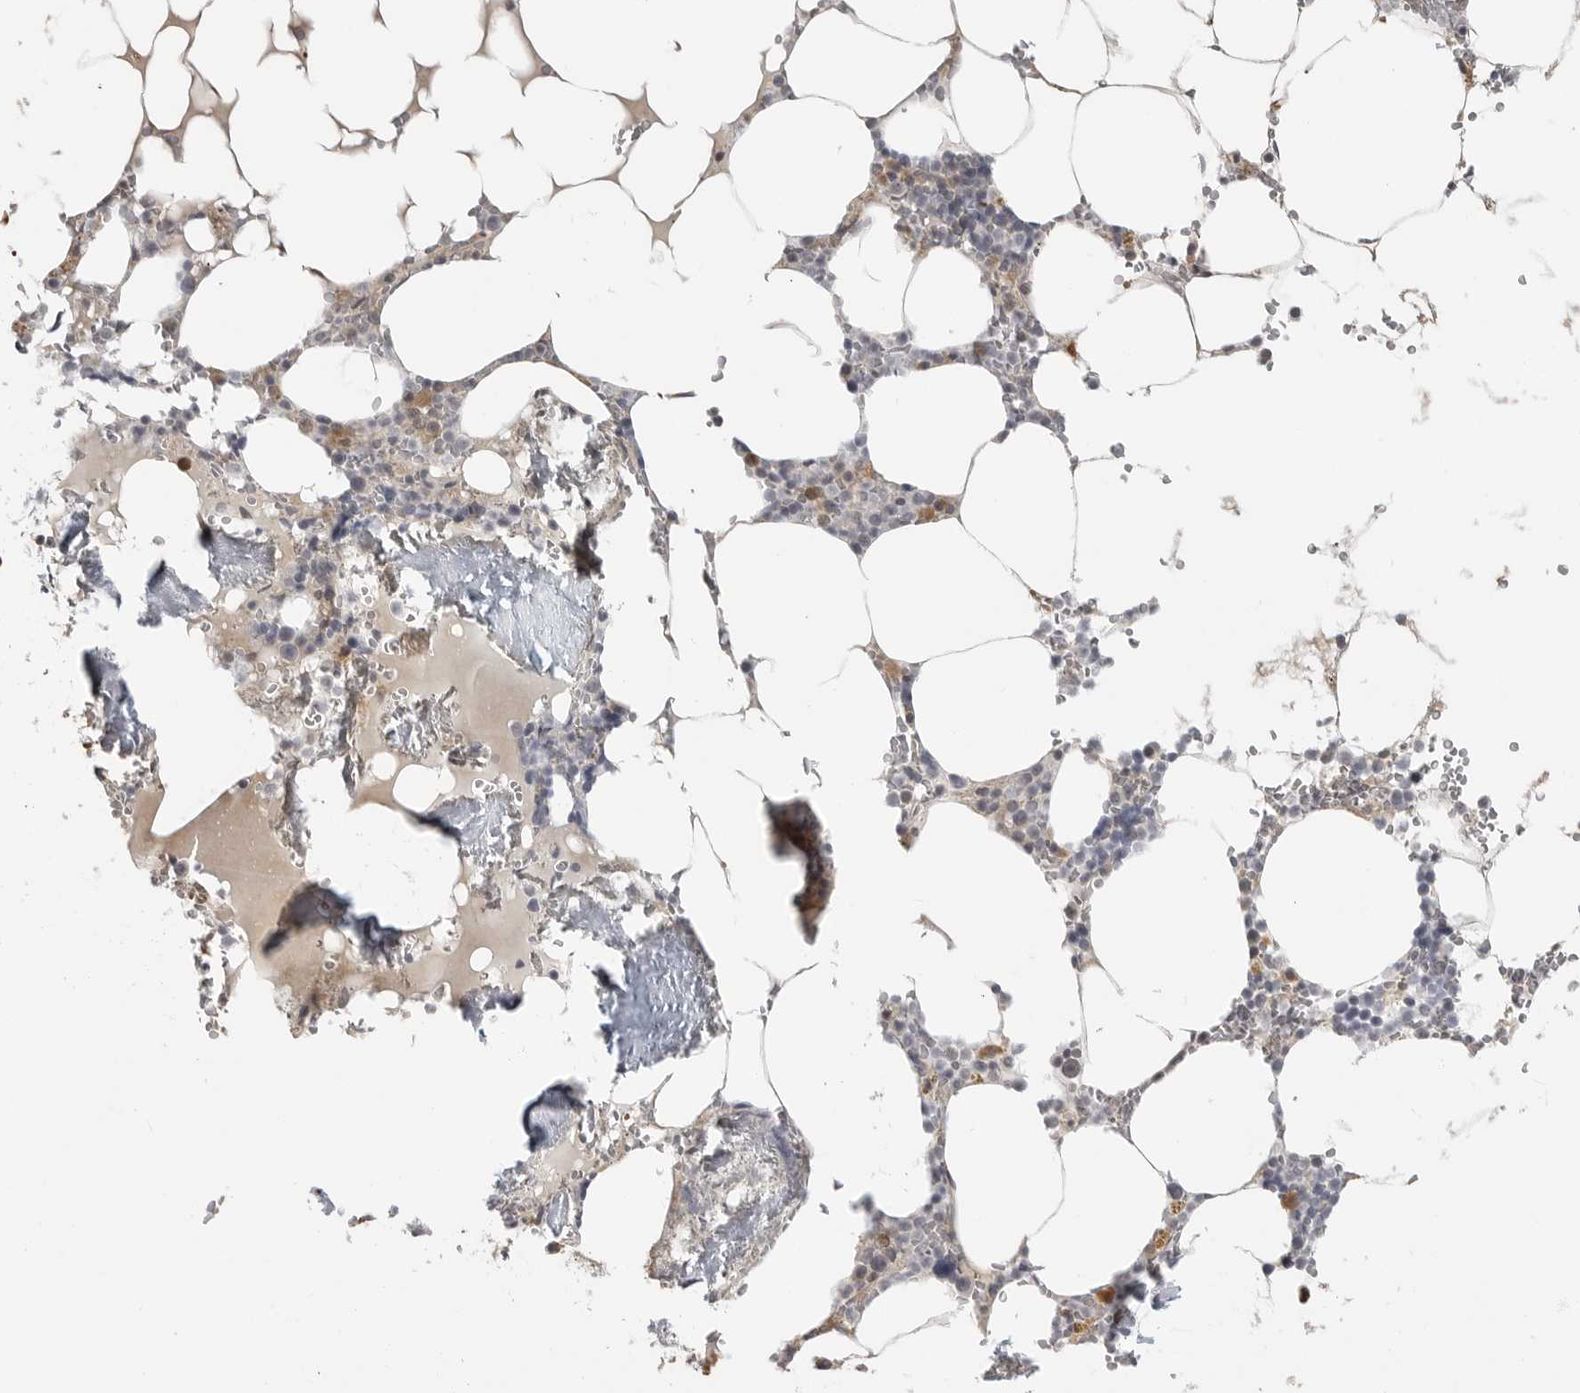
{"staining": {"intensity": "moderate", "quantity": "<25%", "location": "cytoplasmic/membranous"}, "tissue": "bone marrow", "cell_type": "Hematopoietic cells", "image_type": "normal", "snomed": [{"axis": "morphology", "description": "Normal tissue, NOS"}, {"axis": "topography", "description": "Bone marrow"}], "caption": "High-power microscopy captured an immunohistochemistry histopathology image of unremarkable bone marrow, revealing moderate cytoplasmic/membranous expression in about <25% of hematopoietic cells.", "gene": "IDO1", "patient": {"sex": "male", "age": 70}}